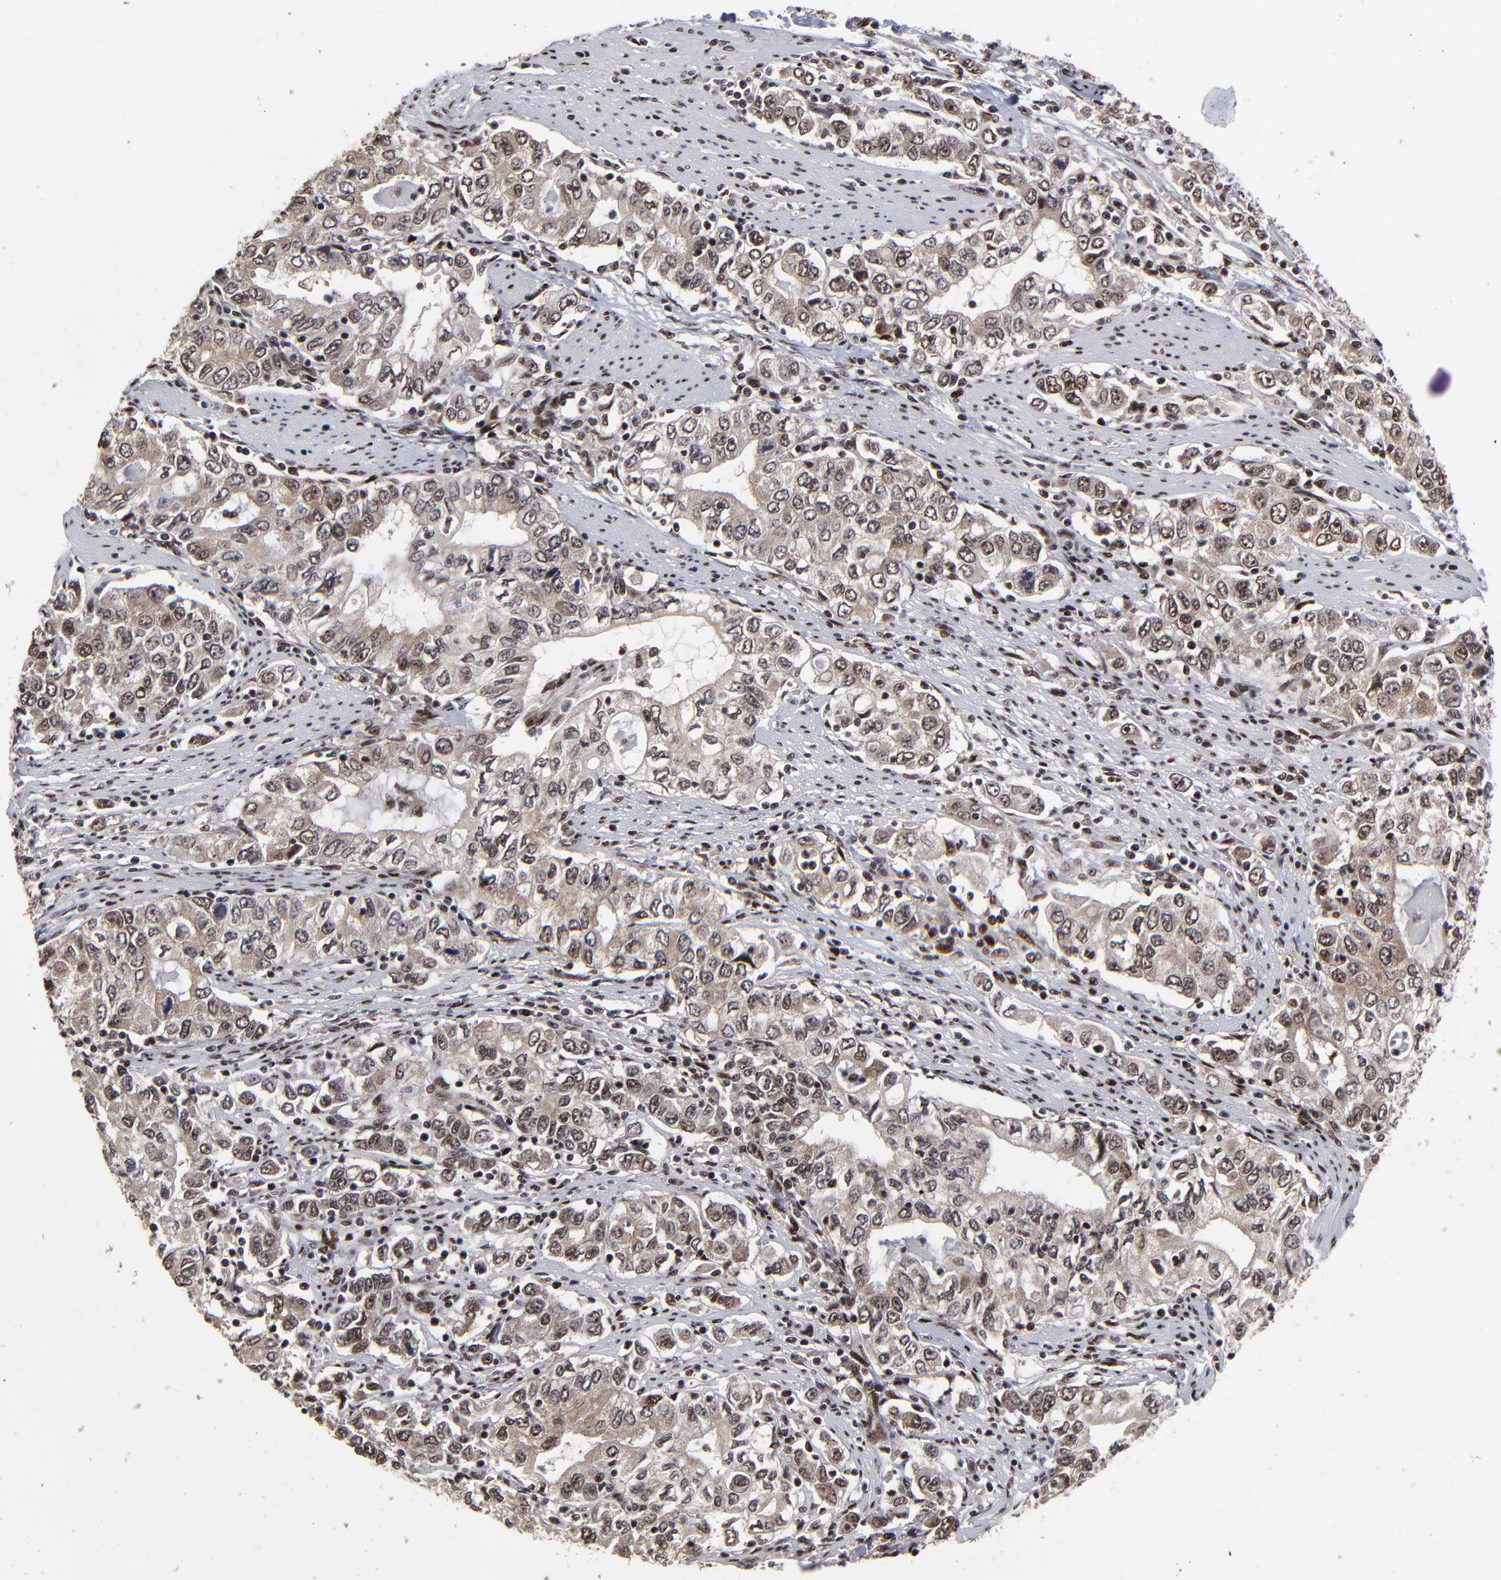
{"staining": {"intensity": "moderate", "quantity": "25%-75%", "location": "nuclear"}, "tissue": "stomach cancer", "cell_type": "Tumor cells", "image_type": "cancer", "snomed": [{"axis": "morphology", "description": "Adenocarcinoma, NOS"}, {"axis": "topography", "description": "Stomach, lower"}], "caption": "Immunohistochemistry (IHC) histopathology image of human stomach cancer stained for a protein (brown), which demonstrates medium levels of moderate nuclear staining in about 25%-75% of tumor cells.", "gene": "RBM22", "patient": {"sex": "female", "age": 72}}